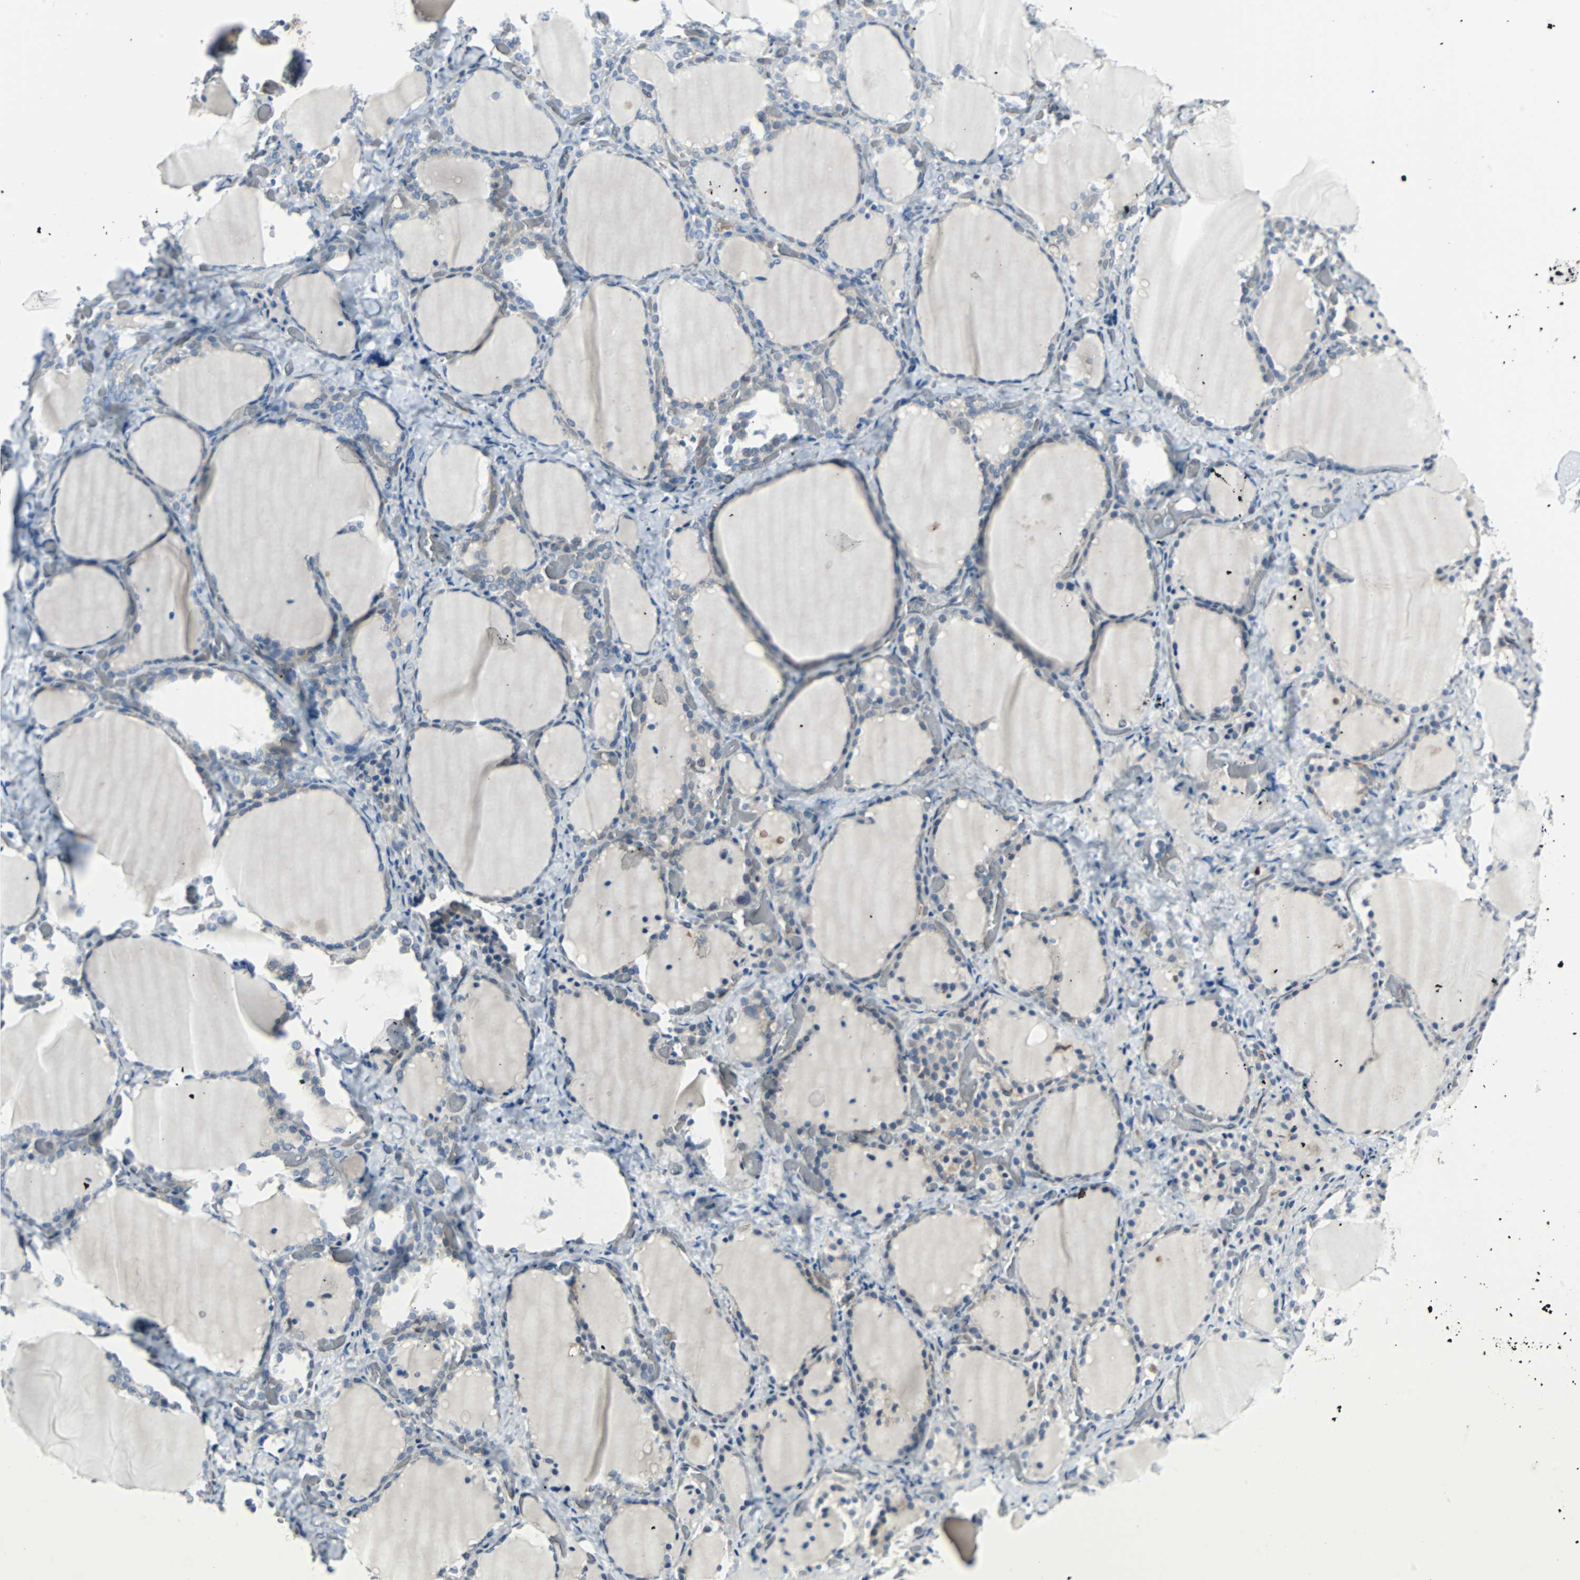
{"staining": {"intensity": "weak", "quantity": "25%-75%", "location": "cytoplasmic/membranous"}, "tissue": "thyroid gland", "cell_type": "Glandular cells", "image_type": "normal", "snomed": [{"axis": "morphology", "description": "Normal tissue, NOS"}, {"axis": "morphology", "description": "Papillary adenocarcinoma, NOS"}, {"axis": "topography", "description": "Thyroid gland"}], "caption": "The image shows staining of unremarkable thyroid gland, revealing weak cytoplasmic/membranous protein positivity (brown color) within glandular cells.", "gene": "SWAP70", "patient": {"sex": "female", "age": 30}}